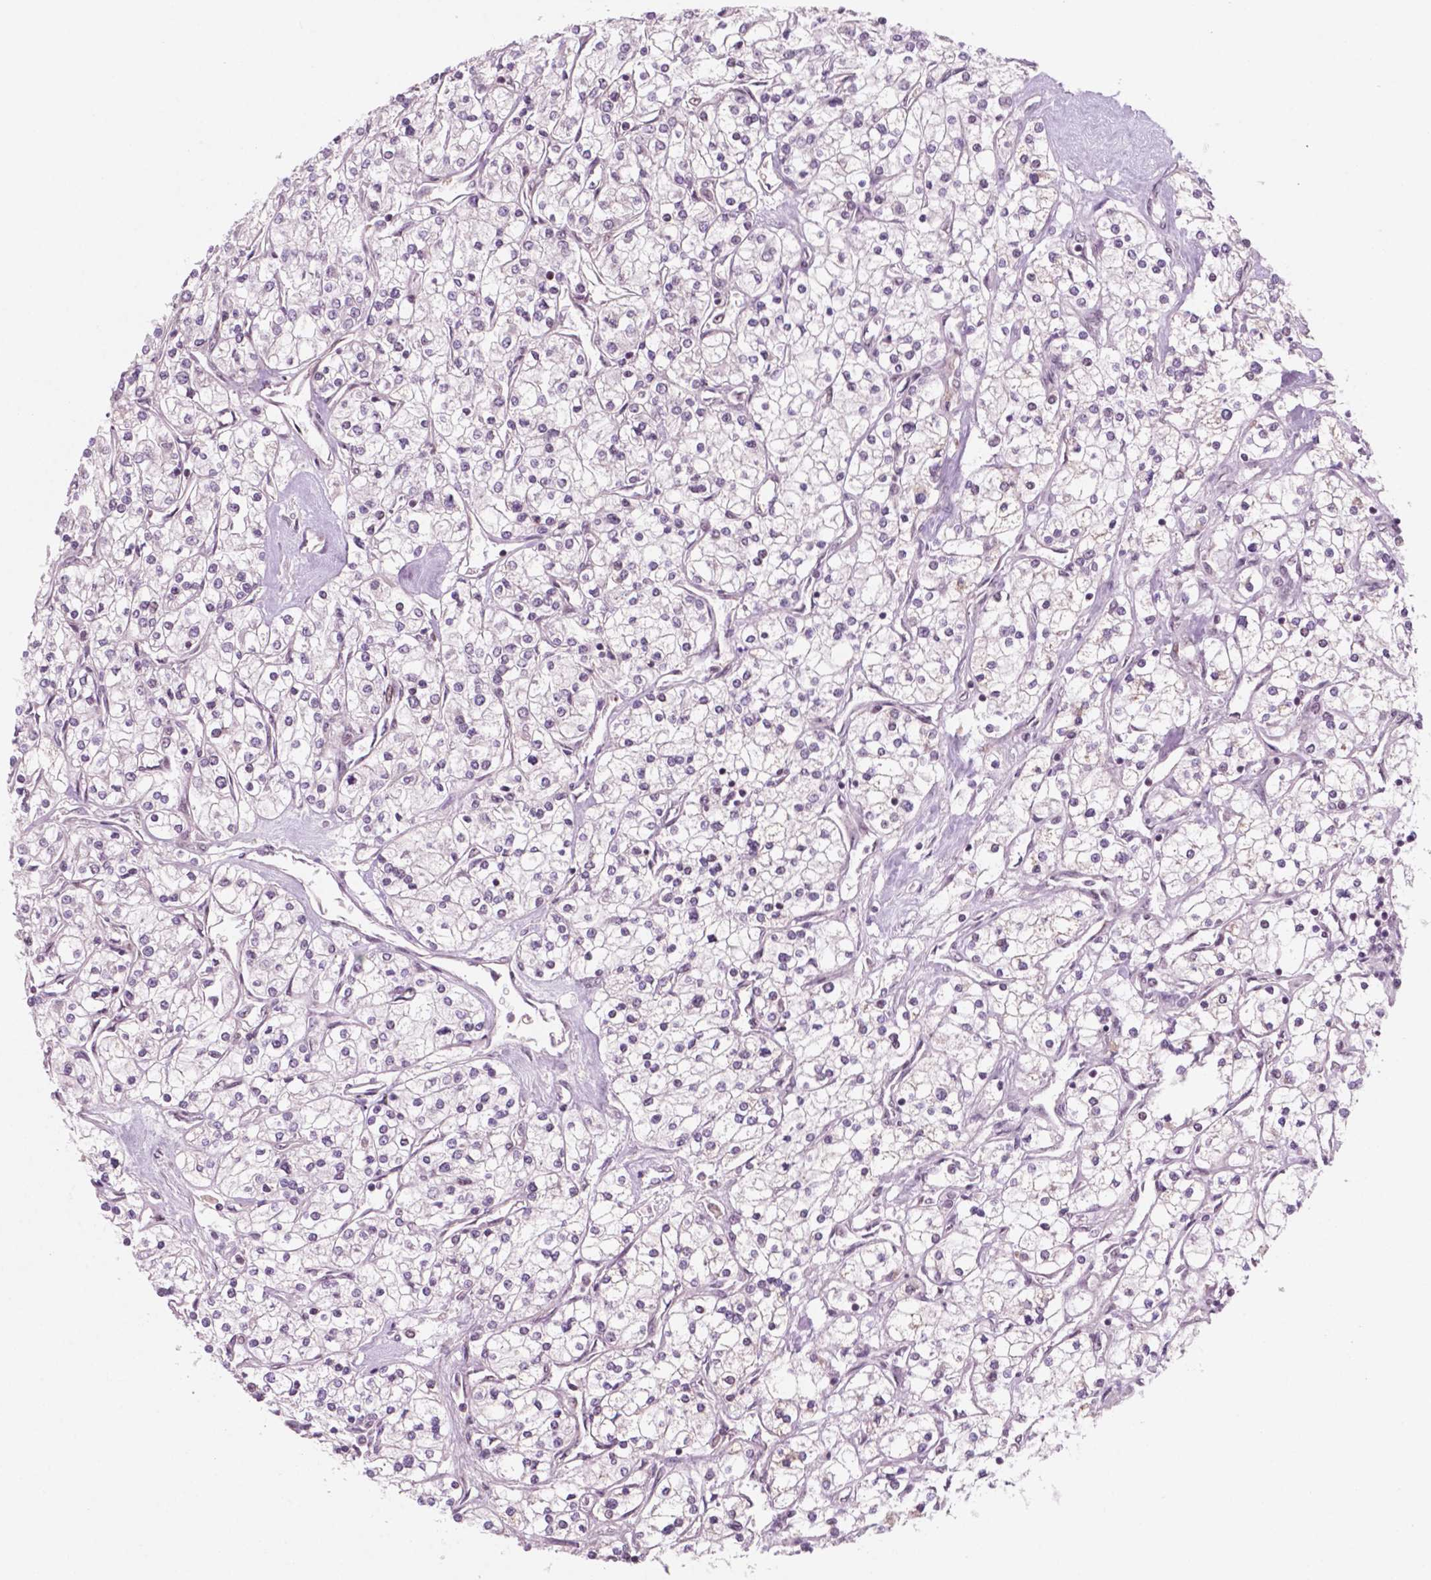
{"staining": {"intensity": "negative", "quantity": "none", "location": "none"}, "tissue": "renal cancer", "cell_type": "Tumor cells", "image_type": "cancer", "snomed": [{"axis": "morphology", "description": "Adenocarcinoma, NOS"}, {"axis": "topography", "description": "Kidney"}], "caption": "Tumor cells are negative for protein expression in human renal cancer.", "gene": "POLR2E", "patient": {"sex": "male", "age": 80}}